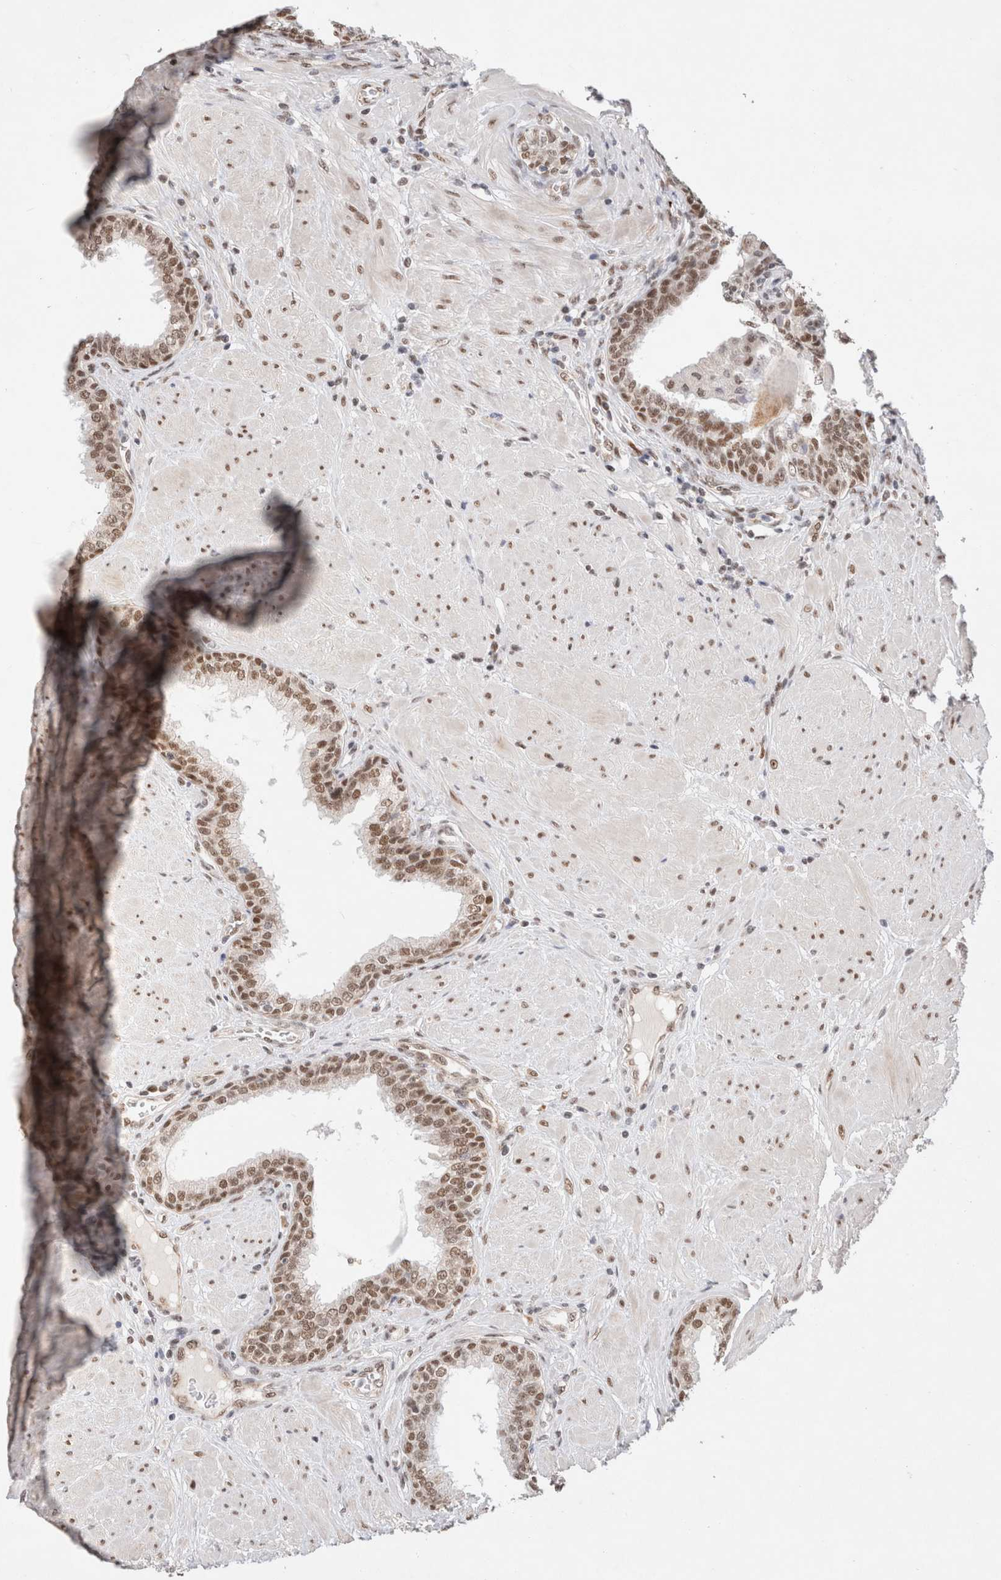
{"staining": {"intensity": "moderate", "quantity": ">75%", "location": "nuclear"}, "tissue": "prostate", "cell_type": "Glandular cells", "image_type": "normal", "snomed": [{"axis": "morphology", "description": "Normal tissue, NOS"}, {"axis": "topography", "description": "Prostate"}], "caption": "Immunohistochemical staining of benign human prostate shows moderate nuclear protein staining in approximately >75% of glandular cells.", "gene": "GTF2I", "patient": {"sex": "male", "age": 51}}